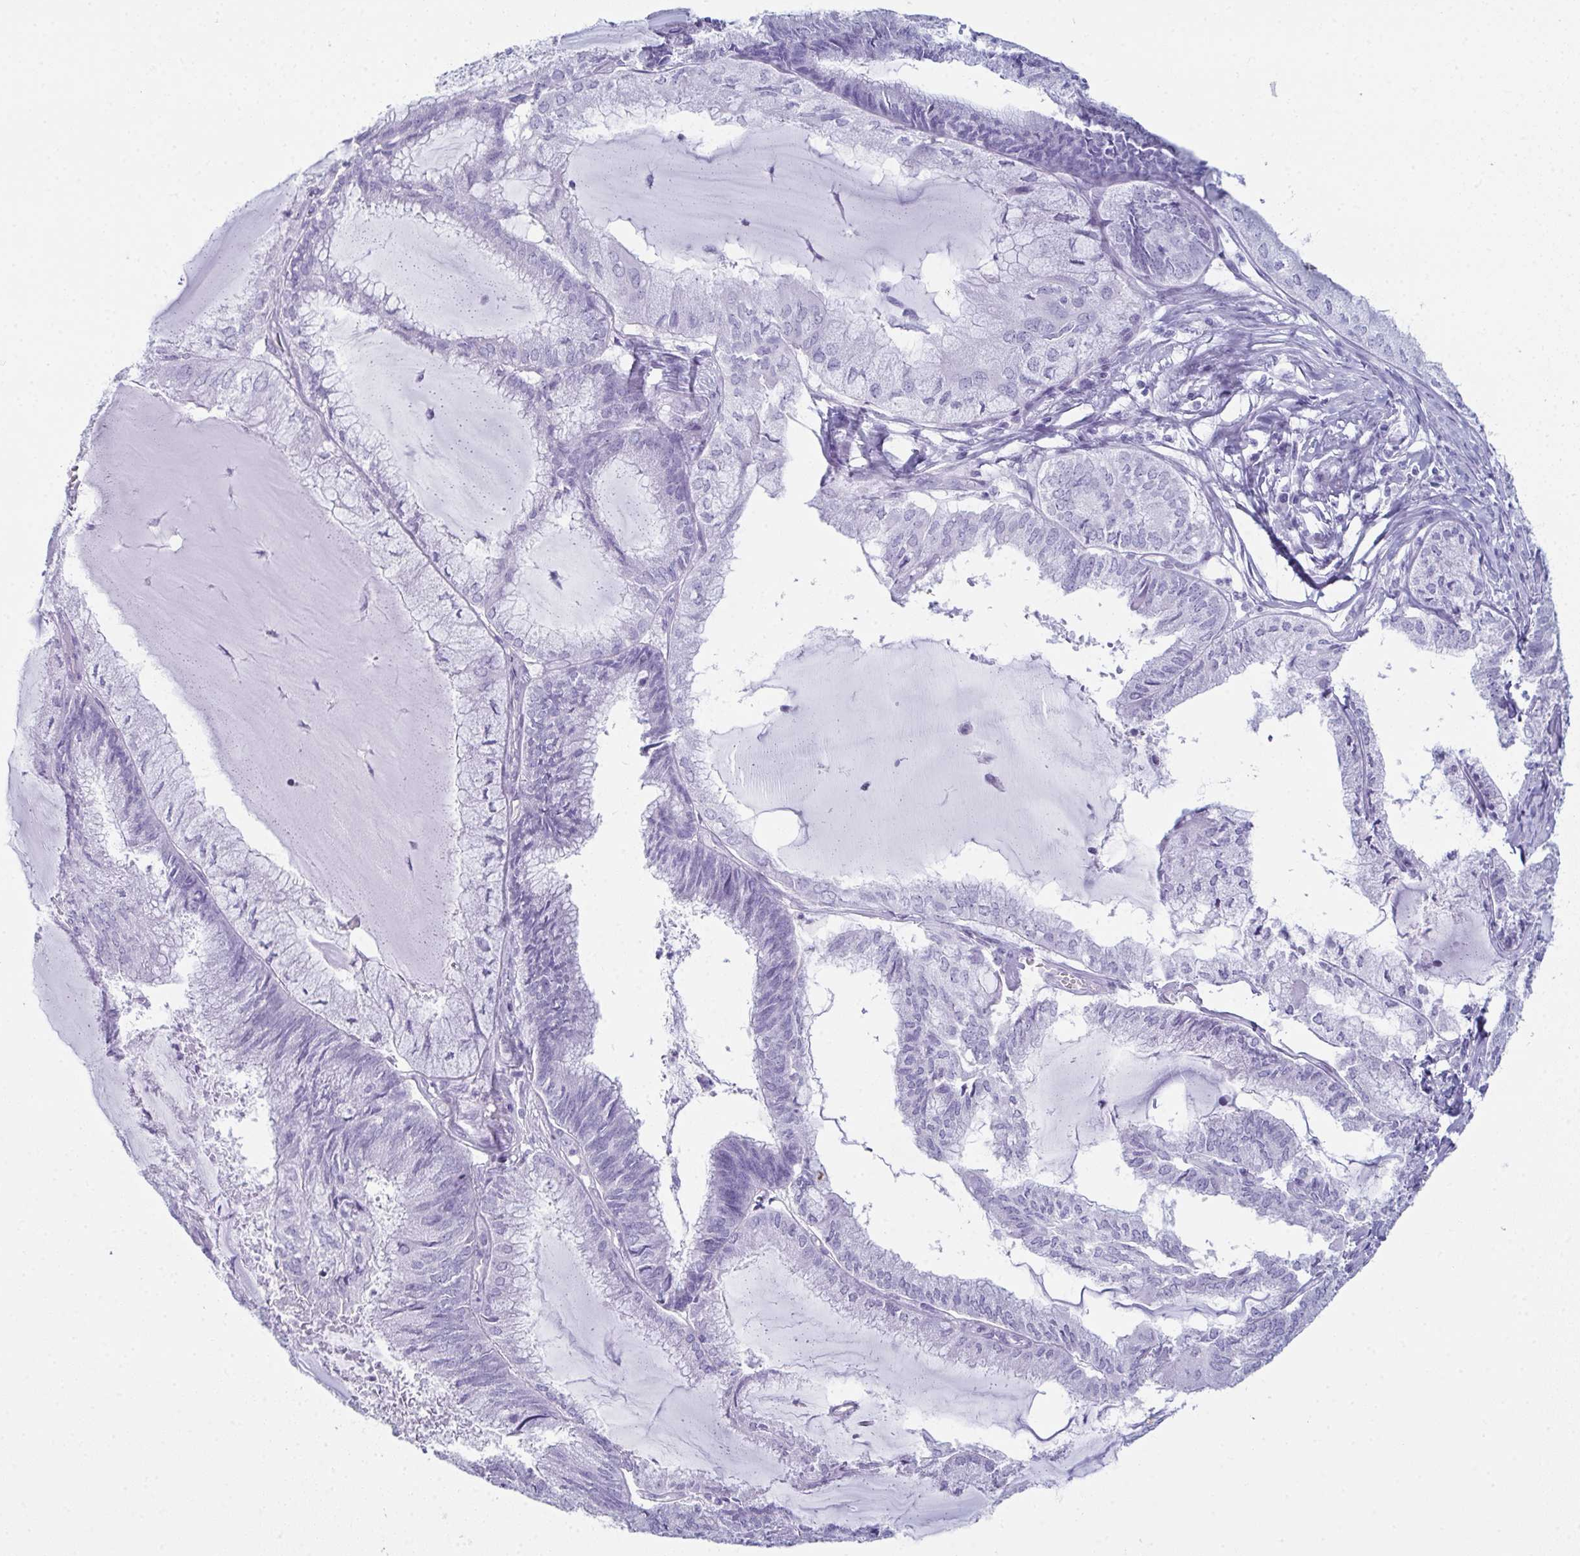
{"staining": {"intensity": "negative", "quantity": "none", "location": "none"}, "tissue": "endometrial cancer", "cell_type": "Tumor cells", "image_type": "cancer", "snomed": [{"axis": "morphology", "description": "Carcinoma, NOS"}, {"axis": "topography", "description": "Endometrium"}], "caption": "Immunohistochemistry image of neoplastic tissue: human endometrial cancer (carcinoma) stained with DAB shows no significant protein positivity in tumor cells.", "gene": "ENKUR", "patient": {"sex": "female", "age": 62}}